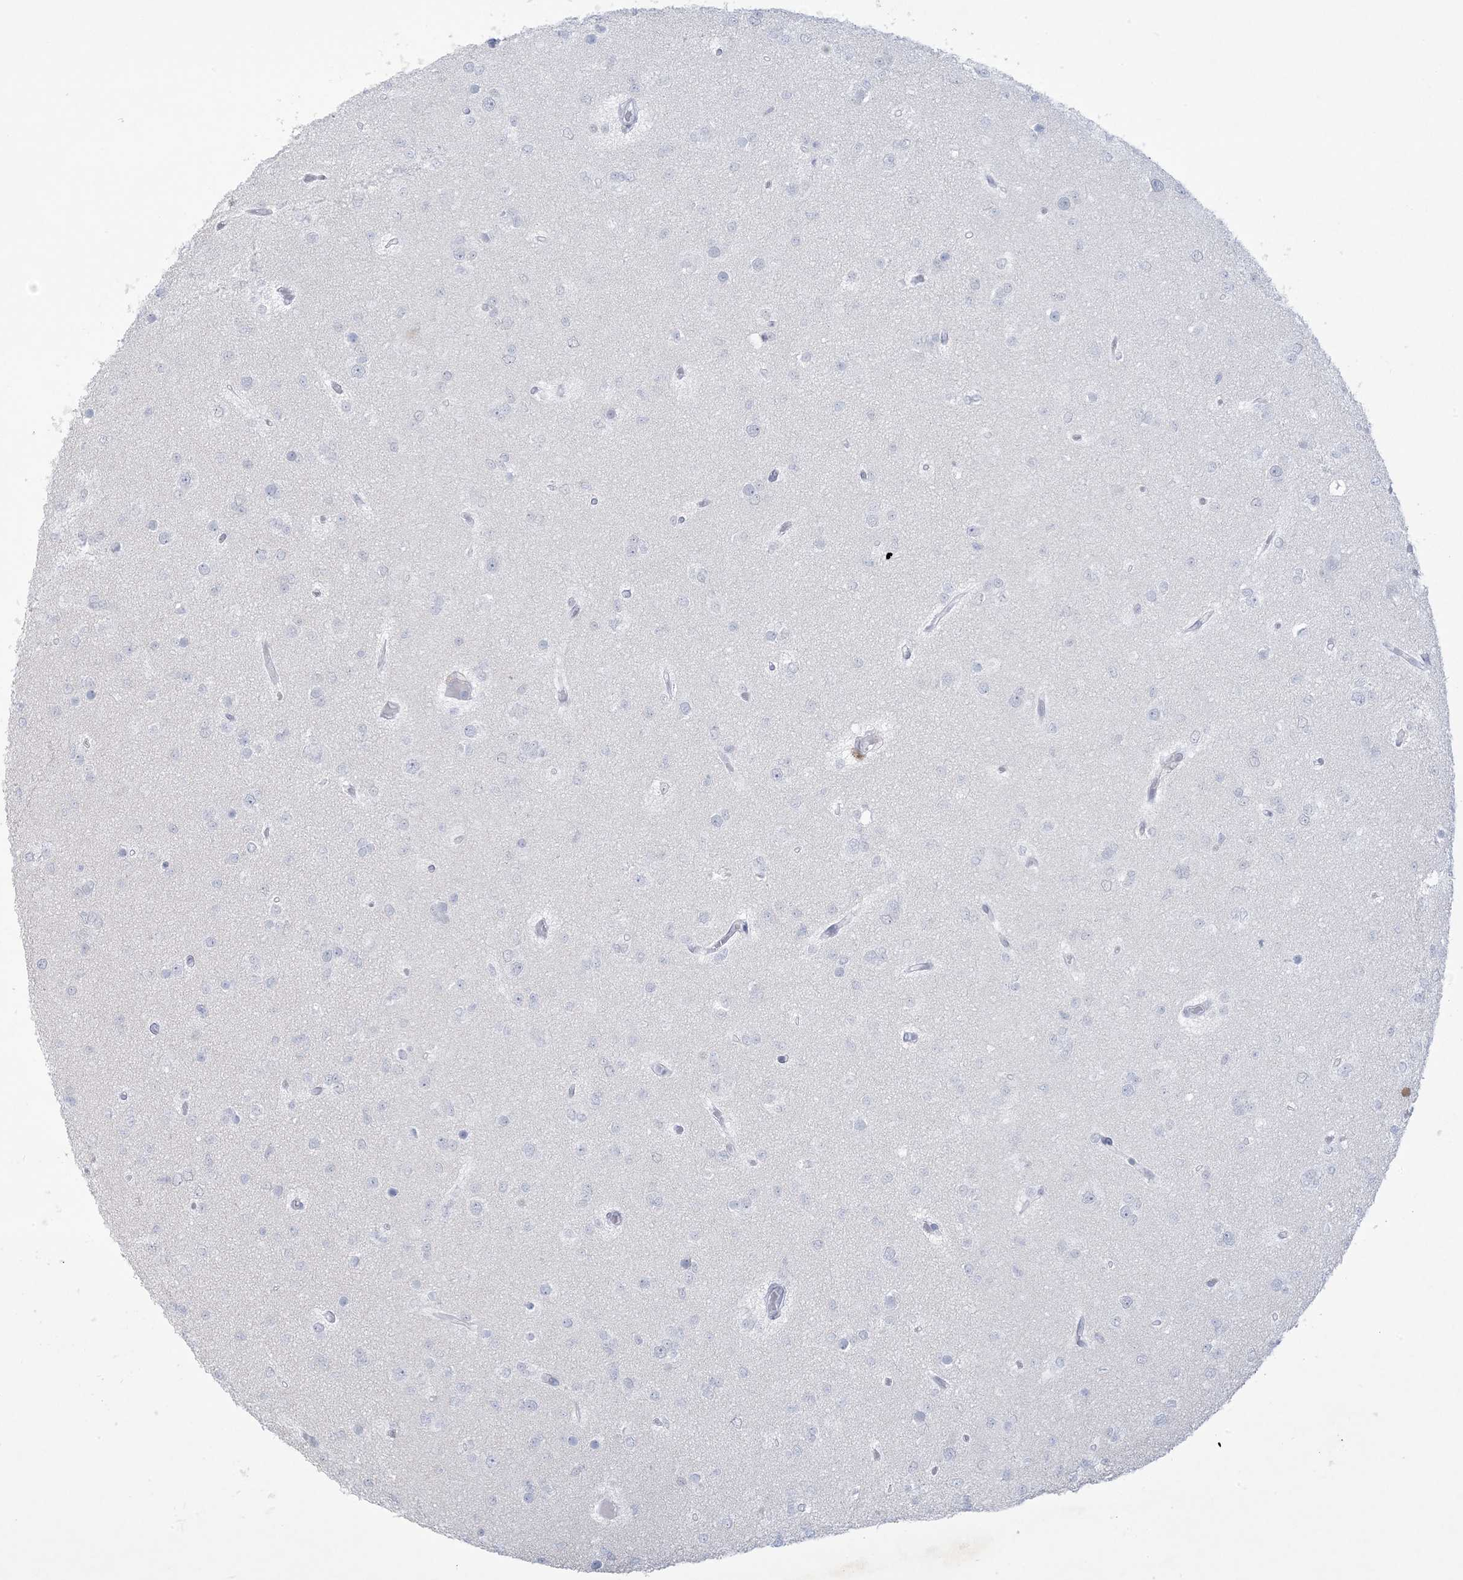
{"staining": {"intensity": "negative", "quantity": "none", "location": "none"}, "tissue": "glioma", "cell_type": "Tumor cells", "image_type": "cancer", "snomed": [{"axis": "morphology", "description": "Glioma, malignant, Low grade"}, {"axis": "topography", "description": "Brain"}], "caption": "DAB immunohistochemical staining of human malignant glioma (low-grade) demonstrates no significant positivity in tumor cells.", "gene": "HOMEZ", "patient": {"sex": "female", "age": 22}}